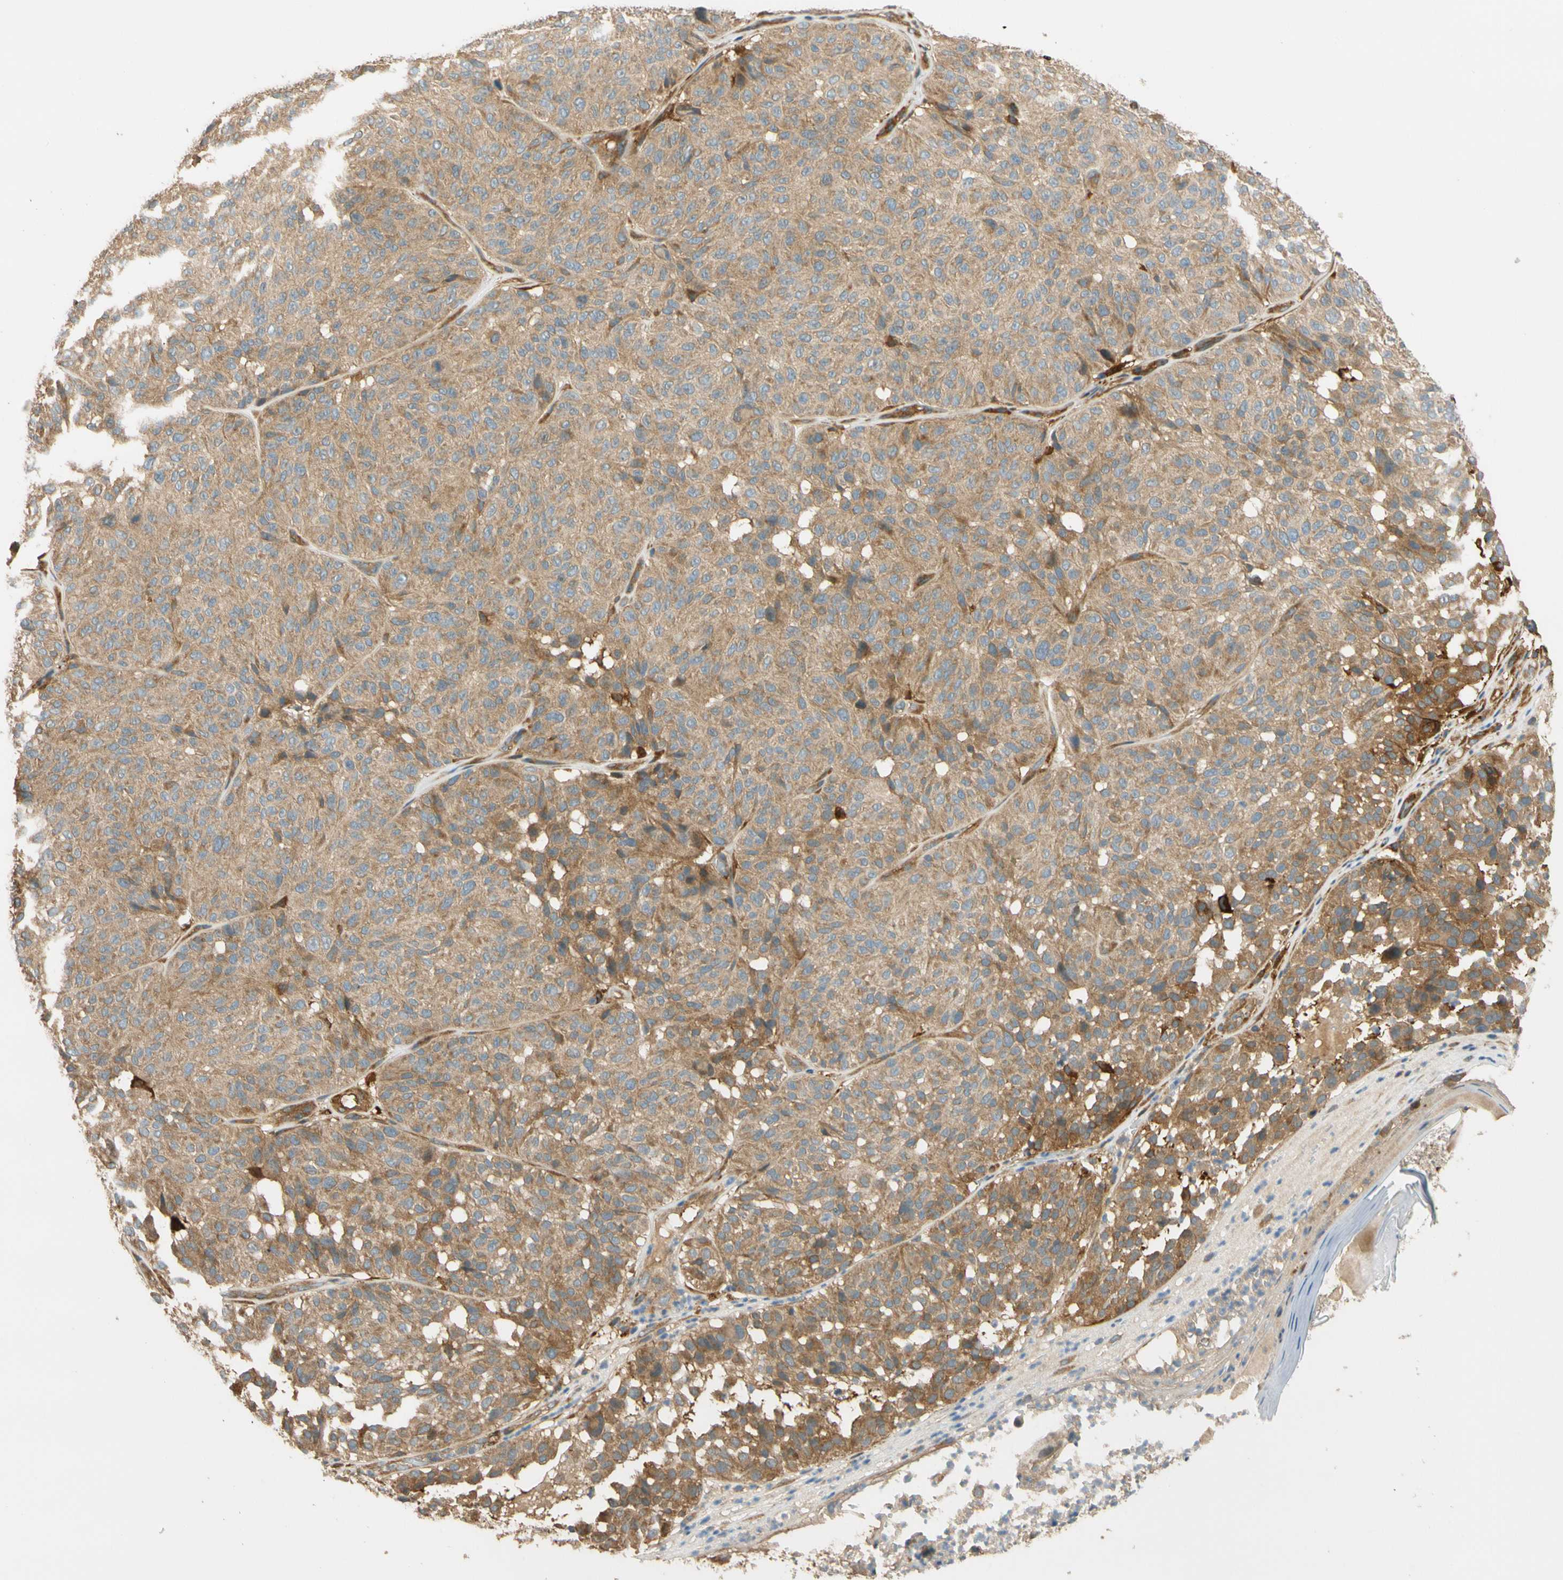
{"staining": {"intensity": "moderate", "quantity": ">75%", "location": "cytoplasmic/membranous"}, "tissue": "melanoma", "cell_type": "Tumor cells", "image_type": "cancer", "snomed": [{"axis": "morphology", "description": "Malignant melanoma, NOS"}, {"axis": "topography", "description": "Skin"}], "caption": "Approximately >75% of tumor cells in human melanoma reveal moderate cytoplasmic/membranous protein positivity as visualized by brown immunohistochemical staining.", "gene": "PARP14", "patient": {"sex": "female", "age": 46}}